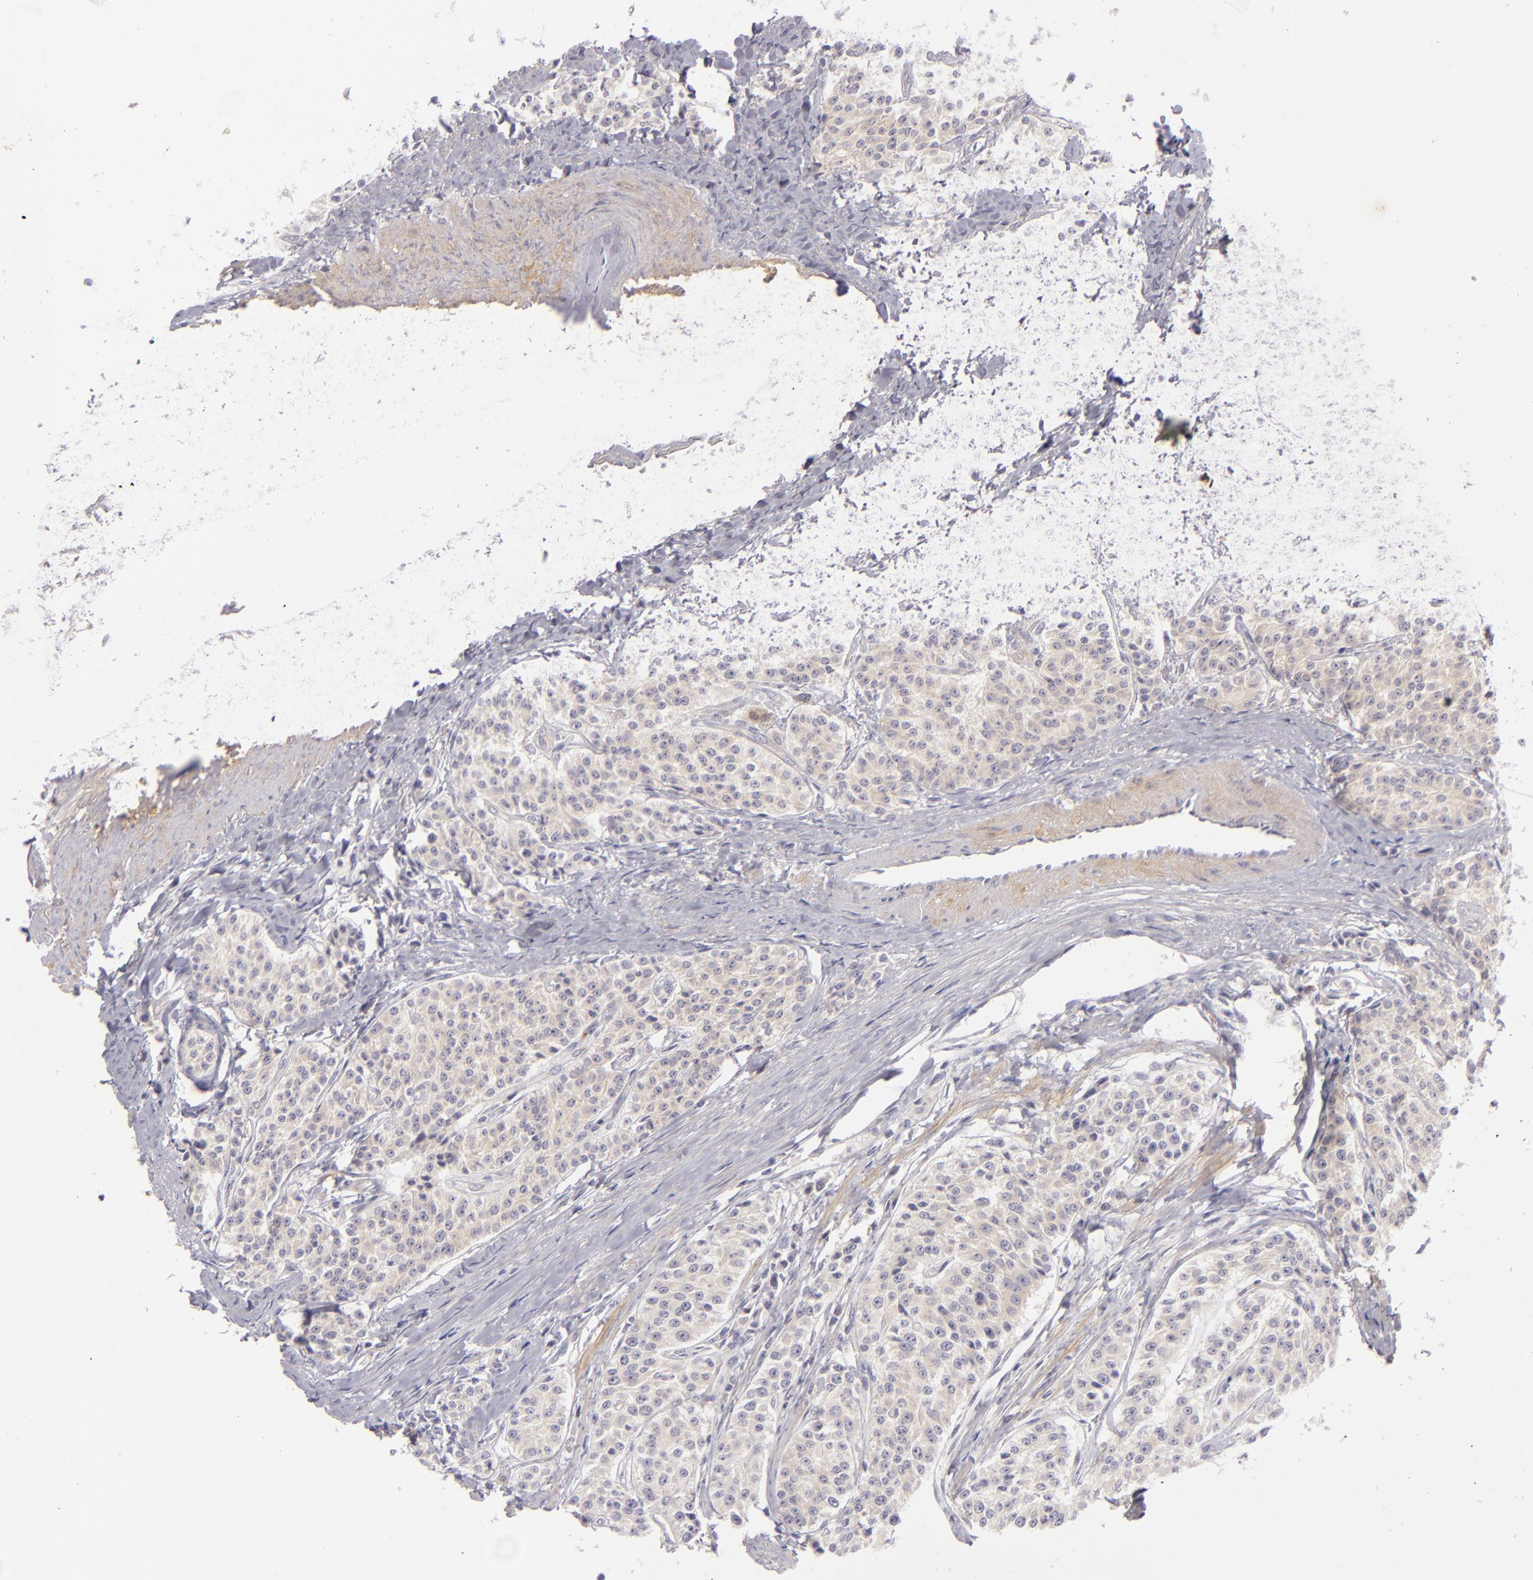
{"staining": {"intensity": "weak", "quantity": ">75%", "location": "cytoplasmic/membranous"}, "tissue": "carcinoid", "cell_type": "Tumor cells", "image_type": "cancer", "snomed": [{"axis": "morphology", "description": "Carcinoid, malignant, NOS"}, {"axis": "topography", "description": "Stomach"}], "caption": "Human carcinoid stained with a protein marker shows weak staining in tumor cells.", "gene": "CD83", "patient": {"sex": "female", "age": 76}}